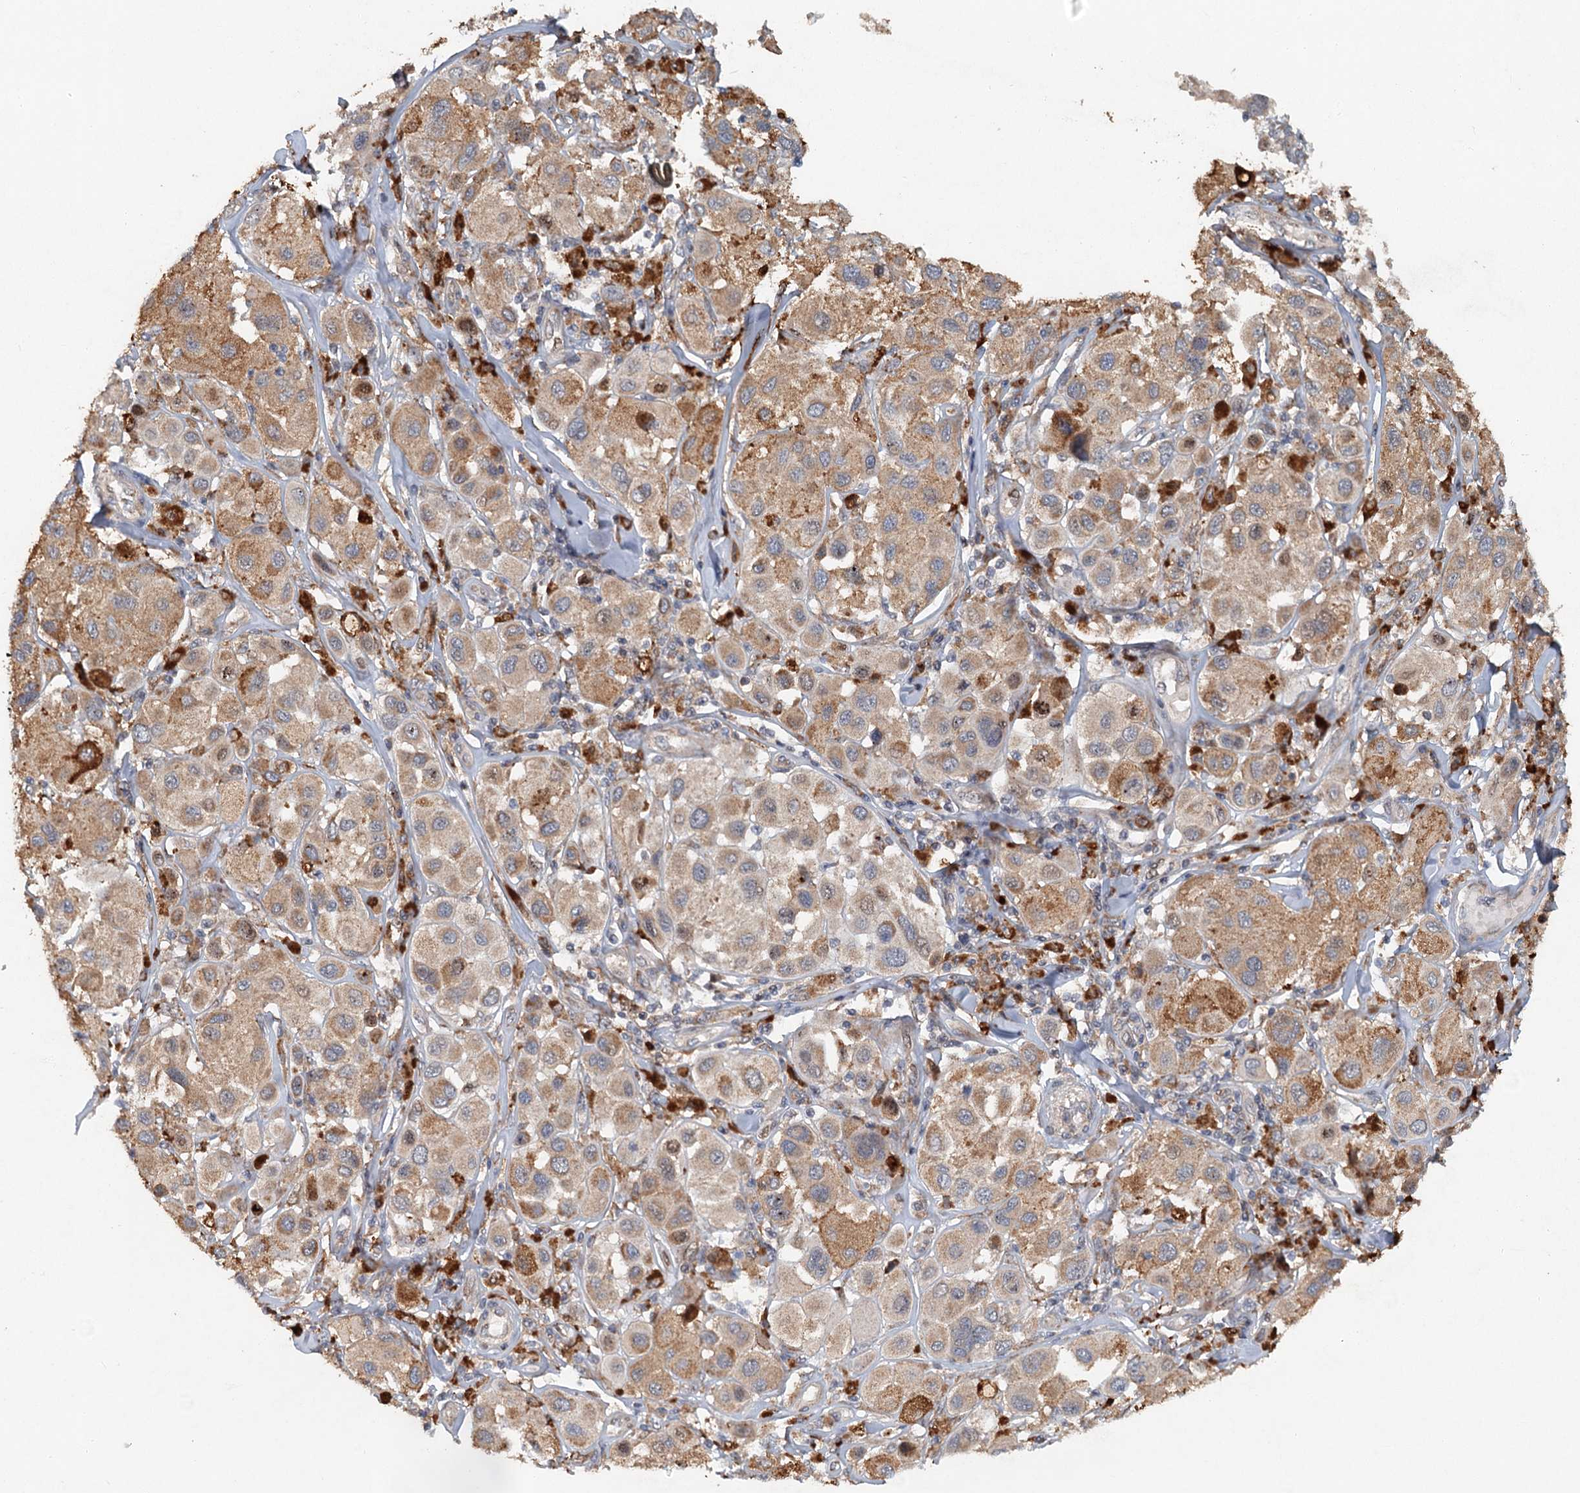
{"staining": {"intensity": "moderate", "quantity": "25%-75%", "location": "cytoplasmic/membranous"}, "tissue": "melanoma", "cell_type": "Tumor cells", "image_type": "cancer", "snomed": [{"axis": "morphology", "description": "Malignant melanoma, Metastatic site"}, {"axis": "topography", "description": "Skin"}], "caption": "Approximately 25%-75% of tumor cells in malignant melanoma (metastatic site) display moderate cytoplasmic/membranous protein expression as visualized by brown immunohistochemical staining.", "gene": "SRPX2", "patient": {"sex": "male", "age": 41}}